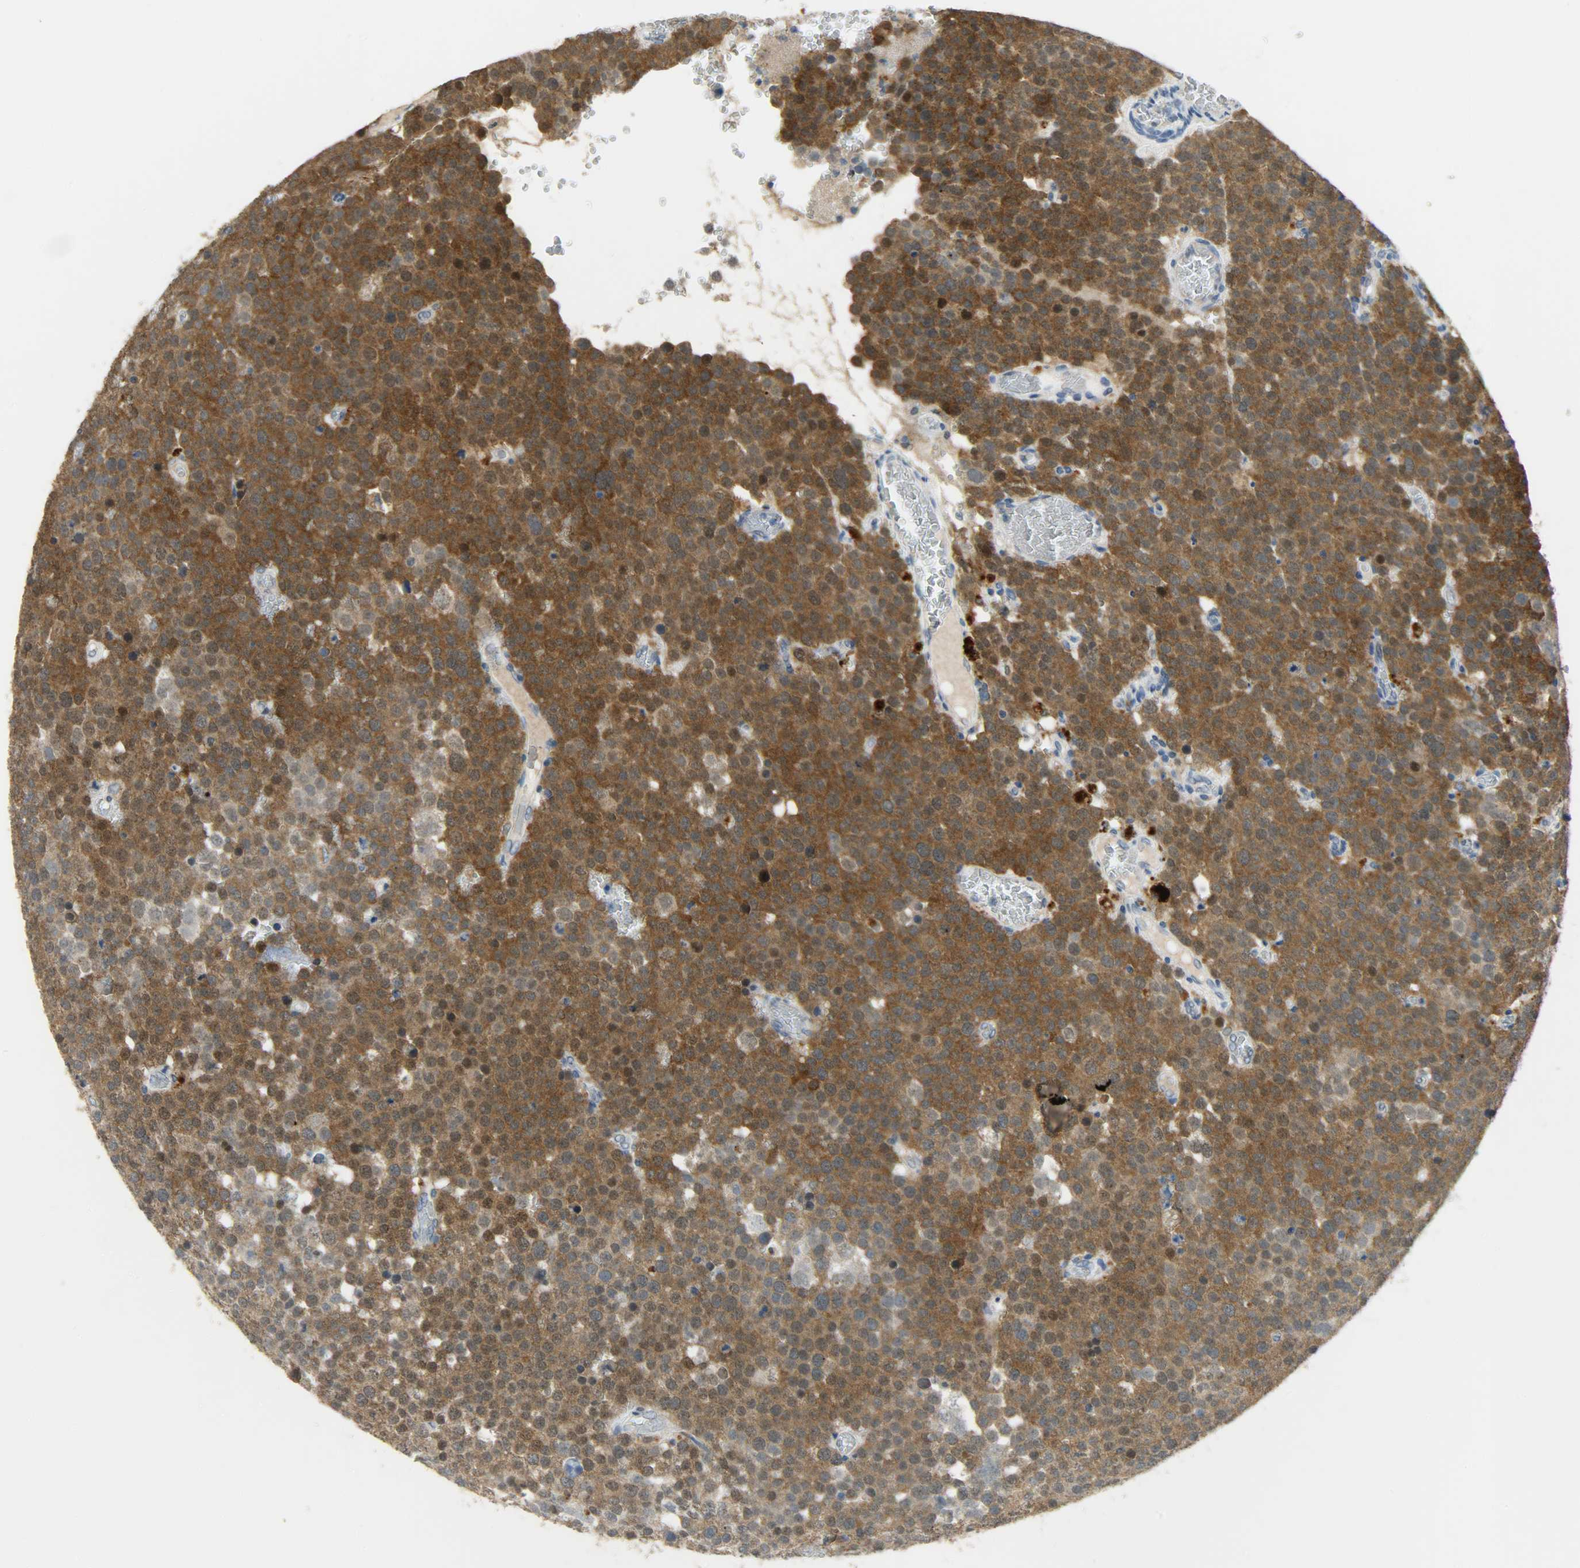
{"staining": {"intensity": "strong", "quantity": ">75%", "location": "cytoplasmic/membranous"}, "tissue": "testis cancer", "cell_type": "Tumor cells", "image_type": "cancer", "snomed": [{"axis": "morphology", "description": "Seminoma, NOS"}, {"axis": "topography", "description": "Testis"}], "caption": "Immunohistochemical staining of testis cancer shows high levels of strong cytoplasmic/membranous positivity in approximately >75% of tumor cells. The protein of interest is shown in brown color, while the nuclei are stained blue.", "gene": "DNAJB6", "patient": {"sex": "male", "age": 71}}